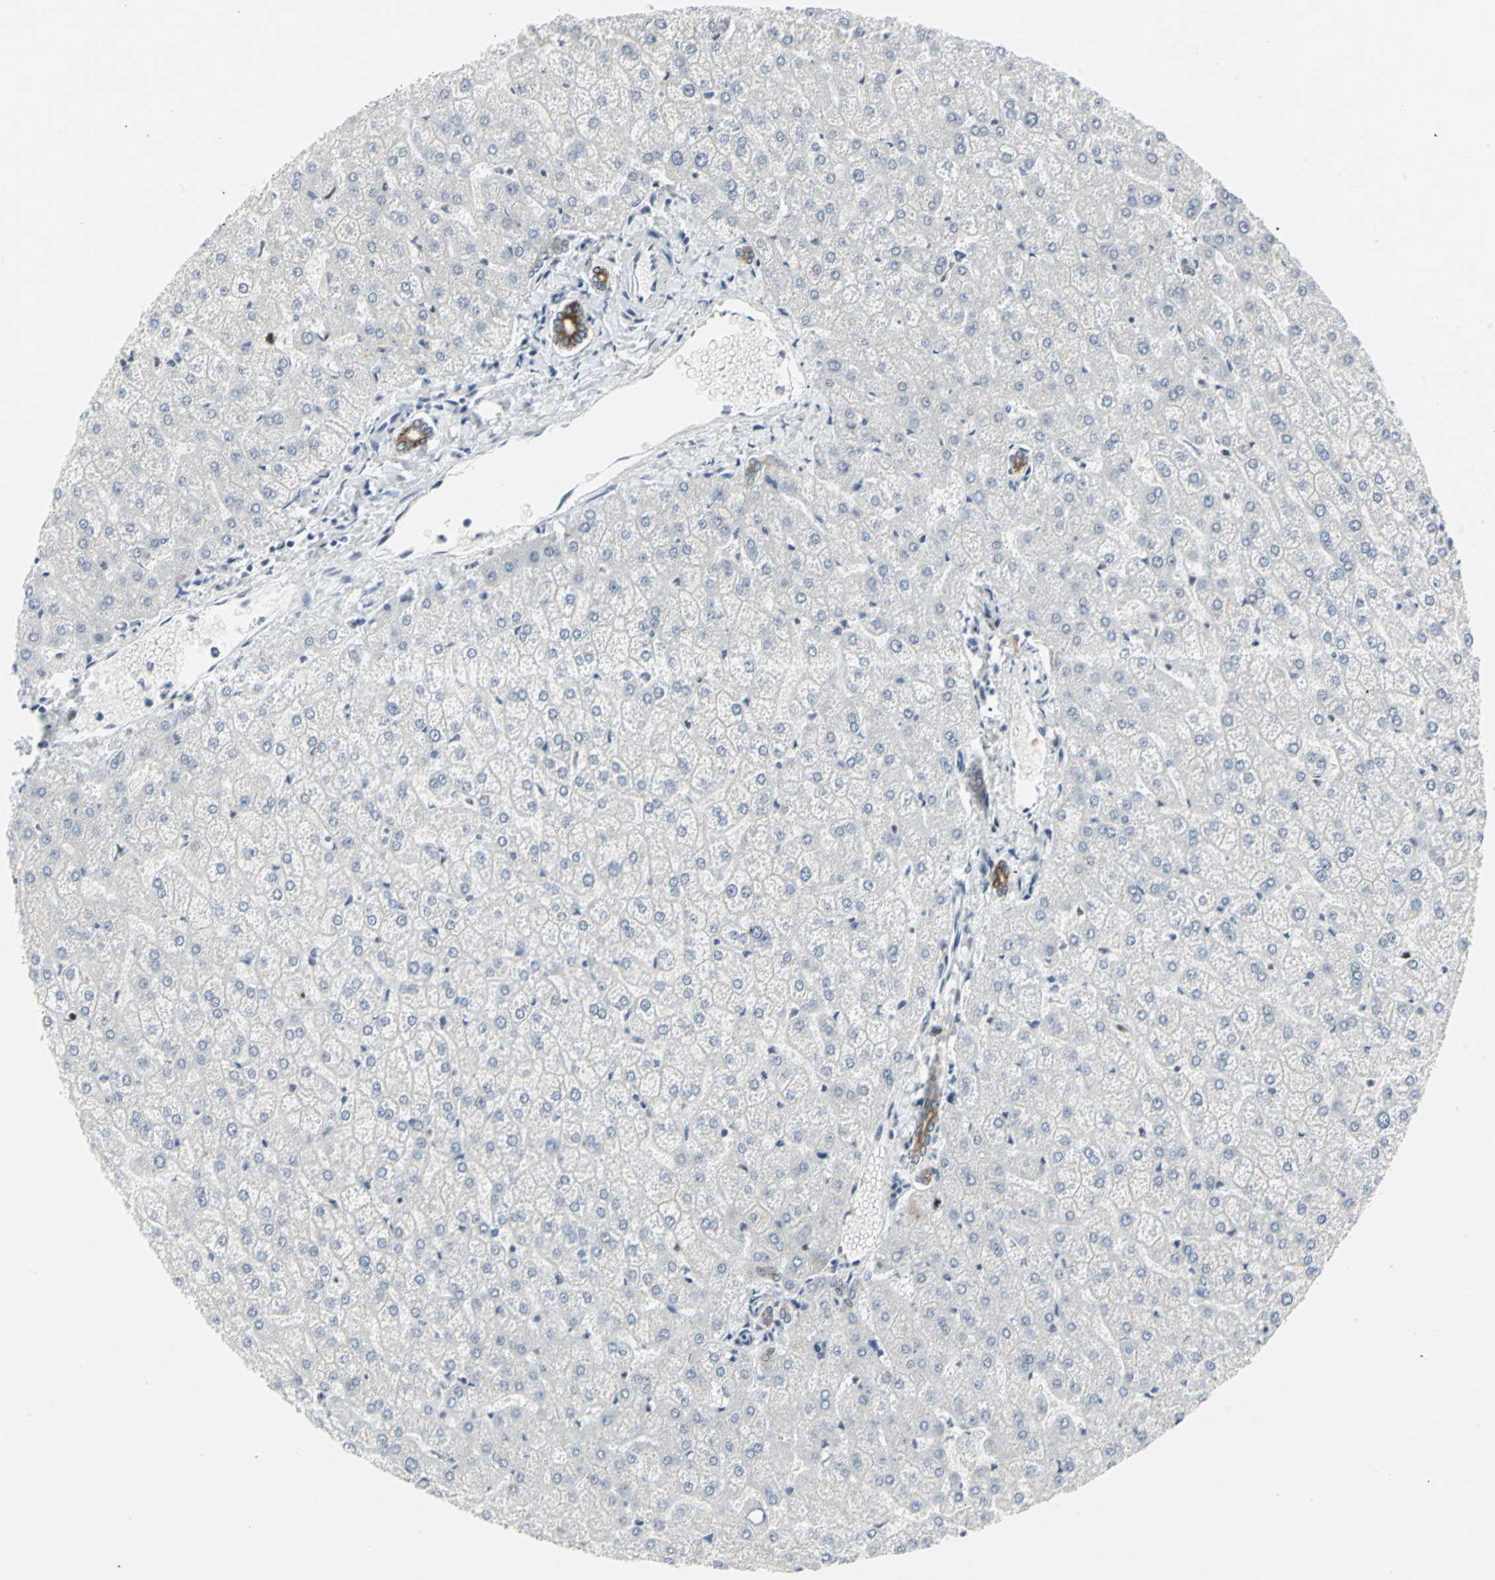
{"staining": {"intensity": "moderate", "quantity": ">75%", "location": "cytoplasmic/membranous"}, "tissue": "liver", "cell_type": "Cholangiocytes", "image_type": "normal", "snomed": [{"axis": "morphology", "description": "Normal tissue, NOS"}, {"axis": "topography", "description": "Liver"}], "caption": "Human liver stained for a protein (brown) displays moderate cytoplasmic/membranous positive expression in approximately >75% of cholangiocytes.", "gene": "RPA1", "patient": {"sex": "female", "age": 32}}